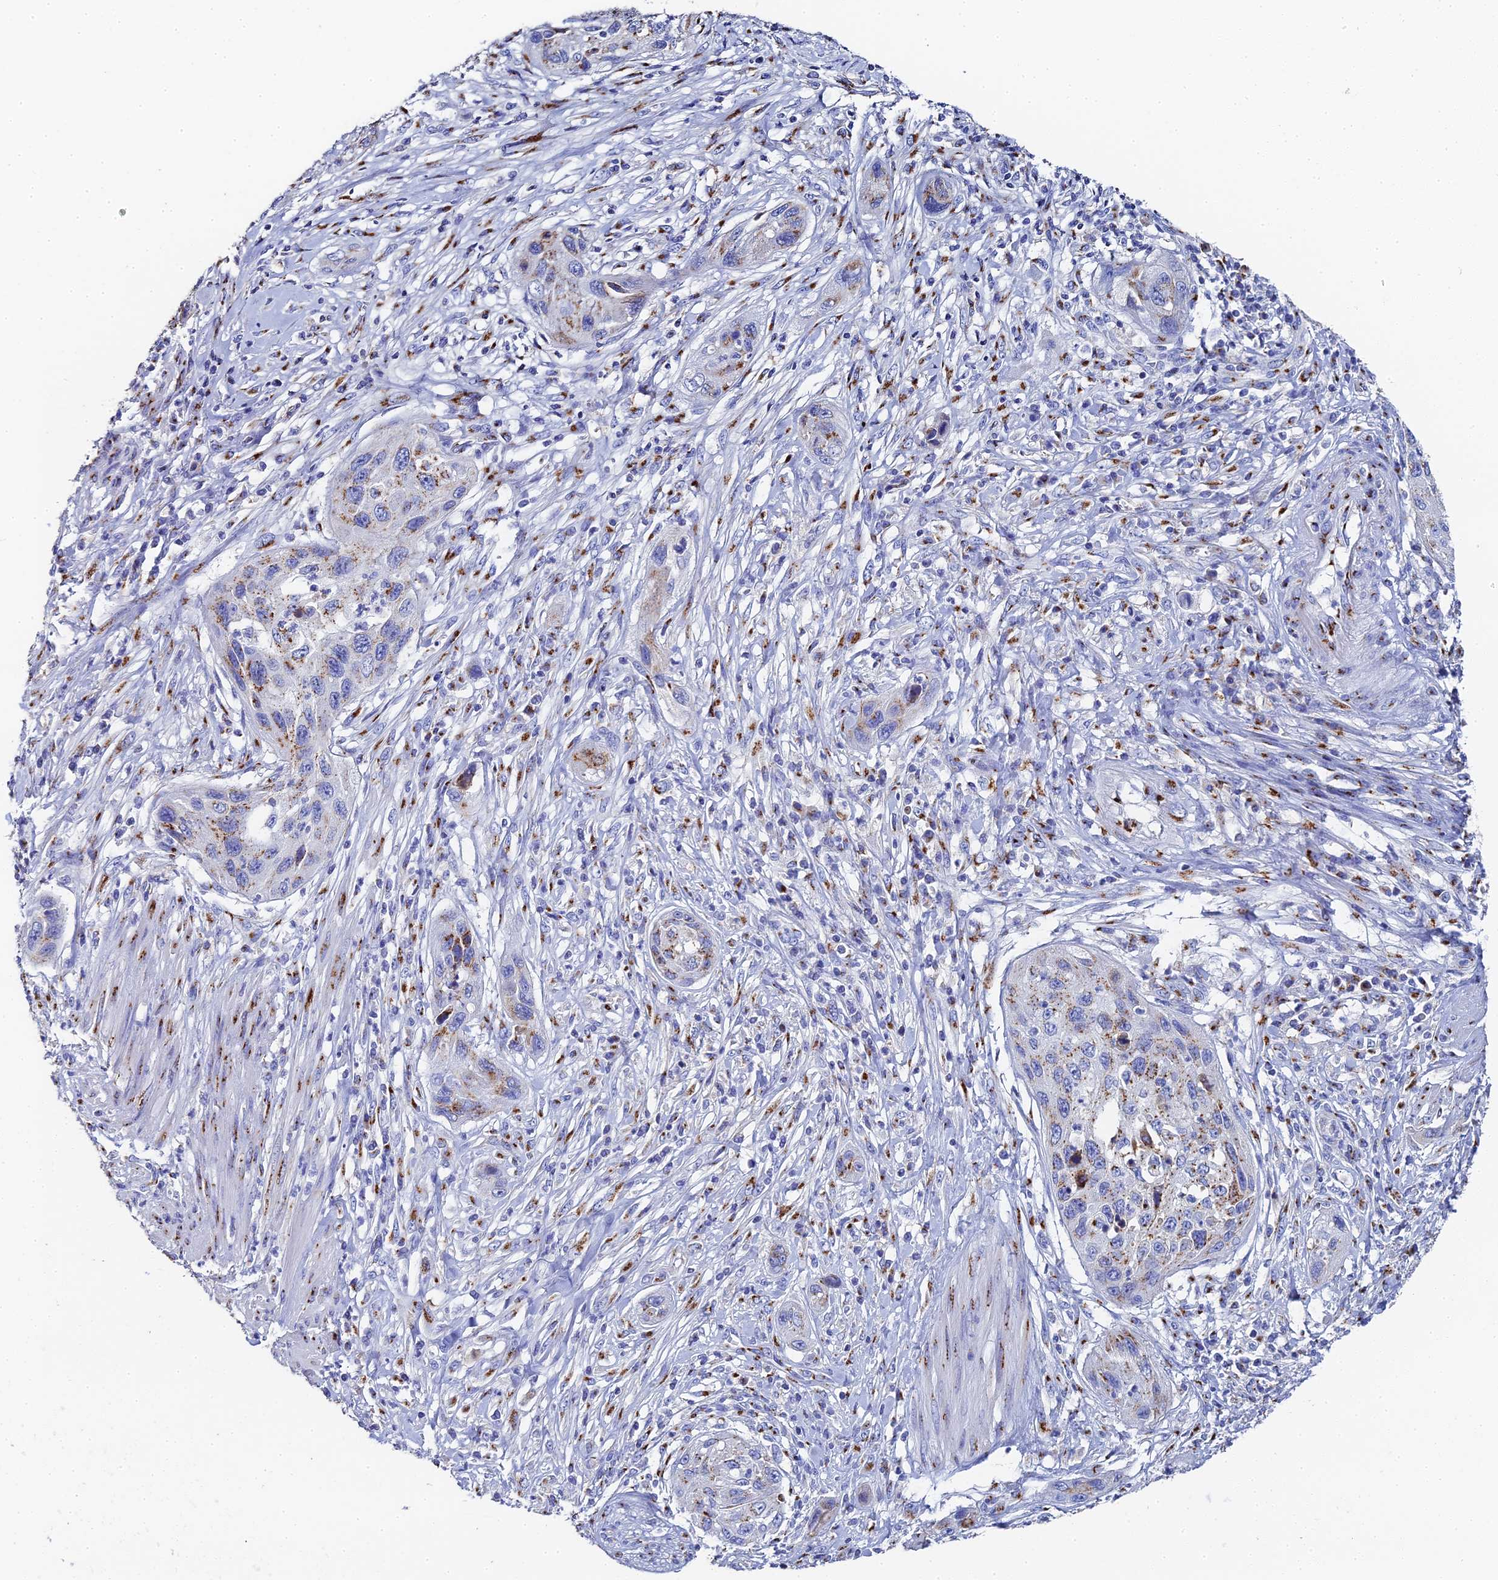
{"staining": {"intensity": "moderate", "quantity": ">75%", "location": "cytoplasmic/membranous"}, "tissue": "cervical cancer", "cell_type": "Tumor cells", "image_type": "cancer", "snomed": [{"axis": "morphology", "description": "Squamous cell carcinoma, NOS"}, {"axis": "topography", "description": "Cervix"}], "caption": "Squamous cell carcinoma (cervical) stained for a protein (brown) displays moderate cytoplasmic/membranous positive expression in approximately >75% of tumor cells.", "gene": "ENSG00000268674", "patient": {"sex": "female", "age": 42}}